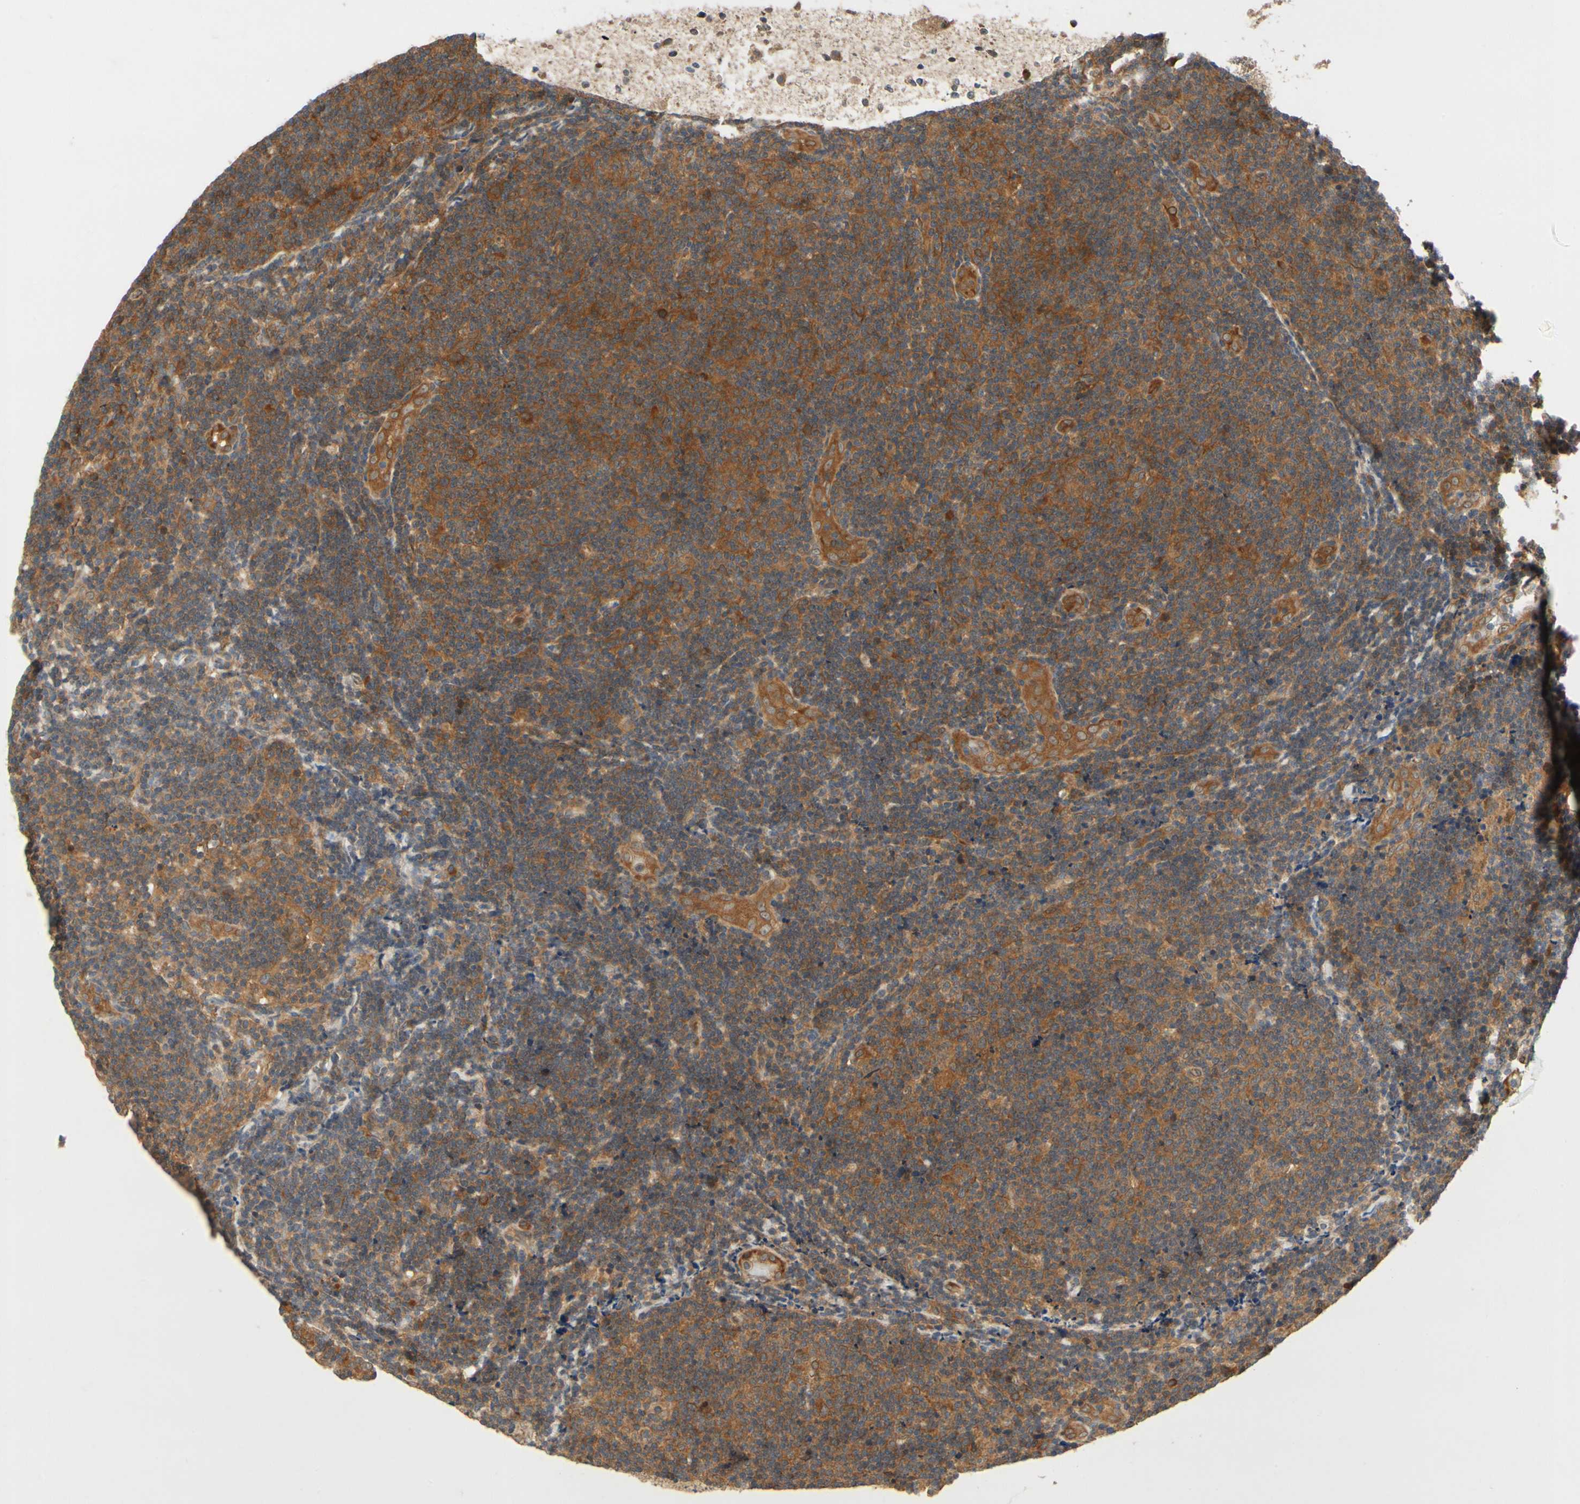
{"staining": {"intensity": "strong", "quantity": ">75%", "location": "cytoplasmic/membranous"}, "tissue": "lymphoma", "cell_type": "Tumor cells", "image_type": "cancer", "snomed": [{"axis": "morphology", "description": "Malignant lymphoma, non-Hodgkin's type, Low grade"}, {"axis": "topography", "description": "Lymph node"}], "caption": "Immunohistochemical staining of lymphoma displays high levels of strong cytoplasmic/membranous positivity in approximately >75% of tumor cells.", "gene": "TDRP", "patient": {"sex": "male", "age": 83}}